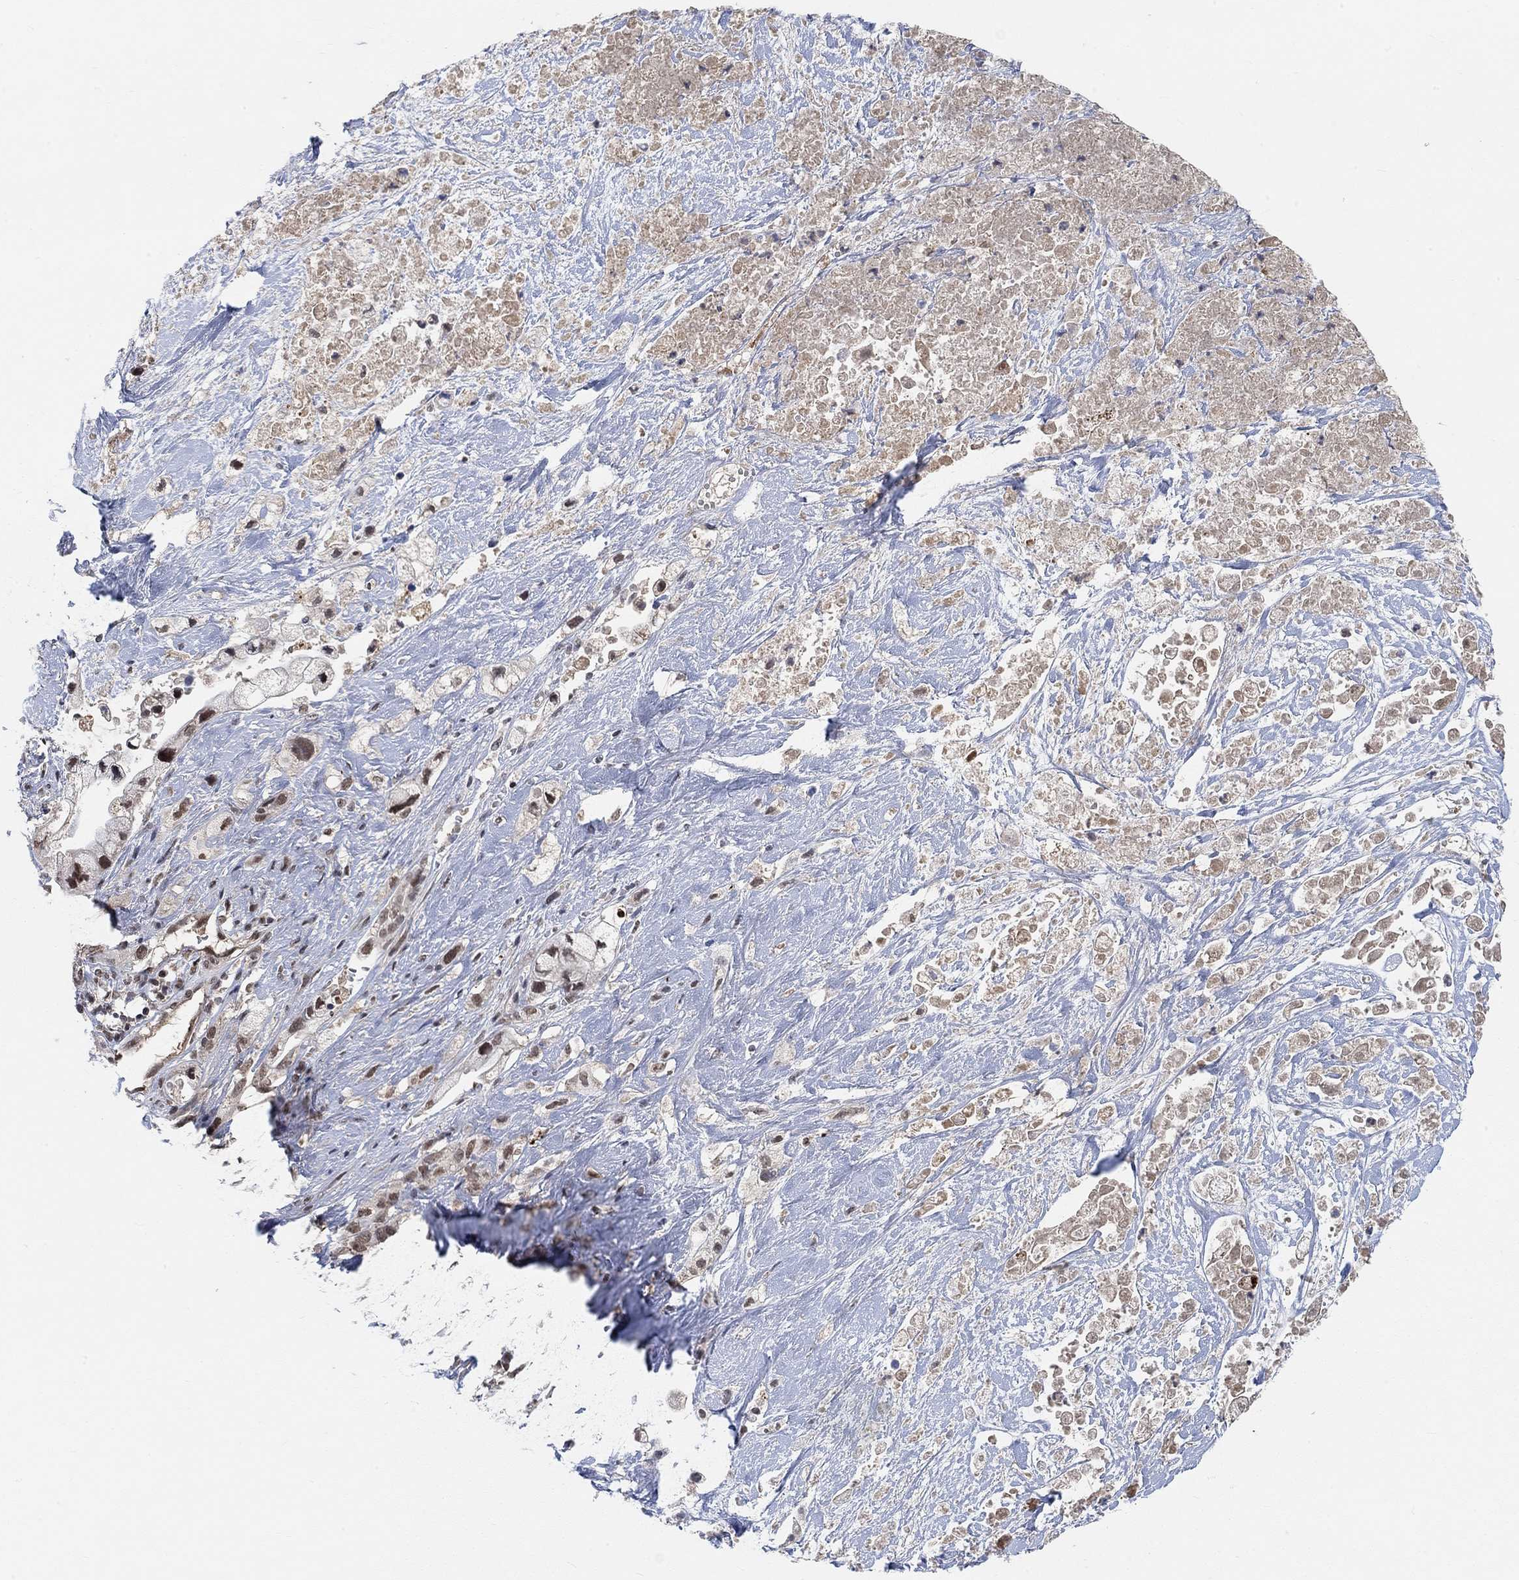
{"staining": {"intensity": "moderate", "quantity": ">75%", "location": "nuclear"}, "tissue": "pancreatic cancer", "cell_type": "Tumor cells", "image_type": "cancer", "snomed": [{"axis": "morphology", "description": "Adenocarcinoma, NOS"}, {"axis": "topography", "description": "Pancreas"}], "caption": "About >75% of tumor cells in human pancreatic adenocarcinoma exhibit moderate nuclear protein staining as visualized by brown immunohistochemical staining.", "gene": "THAP8", "patient": {"sex": "male", "age": 44}}